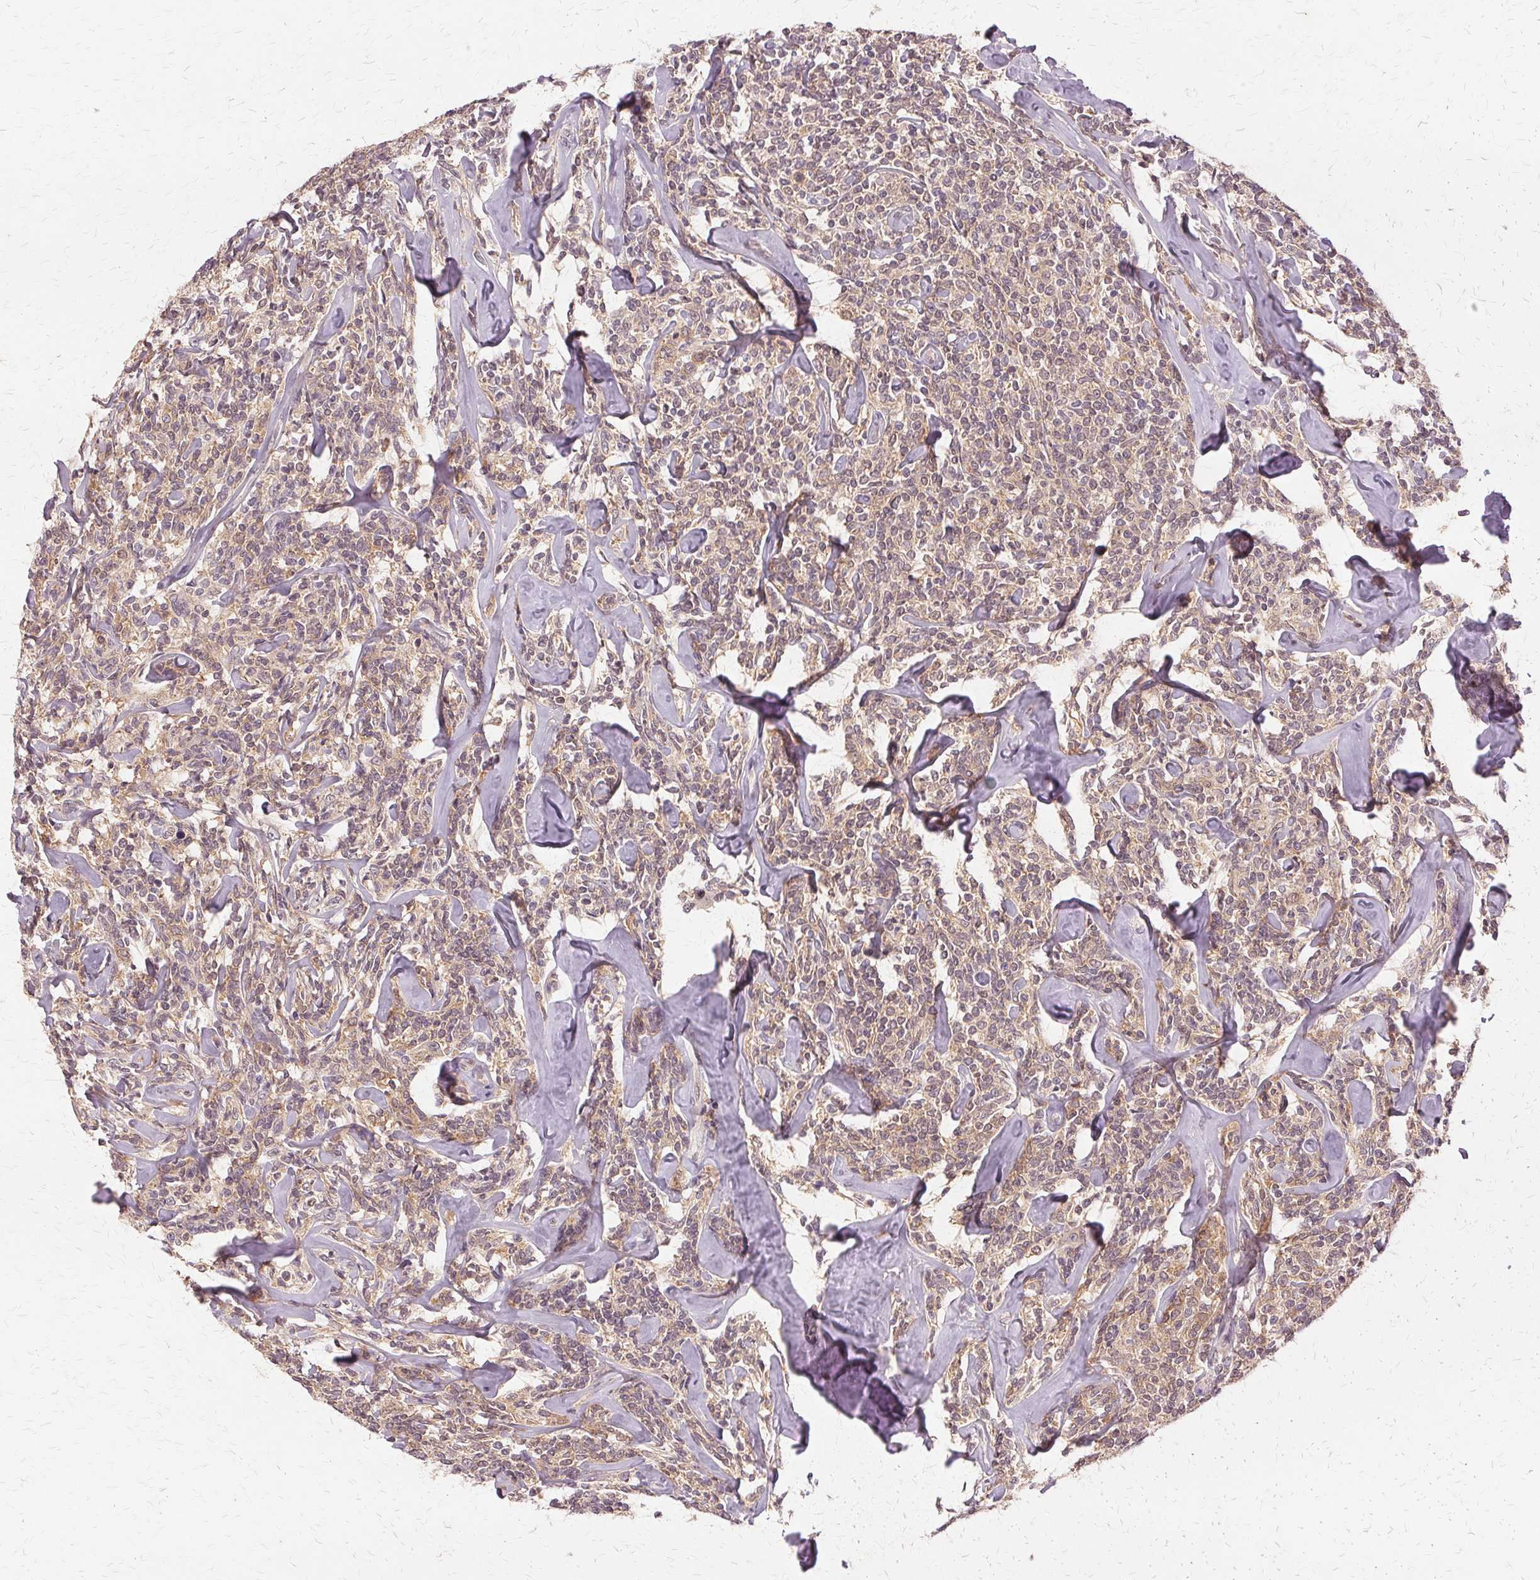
{"staining": {"intensity": "weak", "quantity": "25%-75%", "location": "cytoplasmic/membranous,nuclear"}, "tissue": "lymphoma", "cell_type": "Tumor cells", "image_type": "cancer", "snomed": [{"axis": "morphology", "description": "Malignant lymphoma, non-Hodgkin's type, Low grade"}, {"axis": "topography", "description": "Lymph node"}], "caption": "This histopathology image reveals IHC staining of human malignant lymphoma, non-Hodgkin's type (low-grade), with low weak cytoplasmic/membranous and nuclear expression in about 25%-75% of tumor cells.", "gene": "PRMT5", "patient": {"sex": "female", "age": 56}}